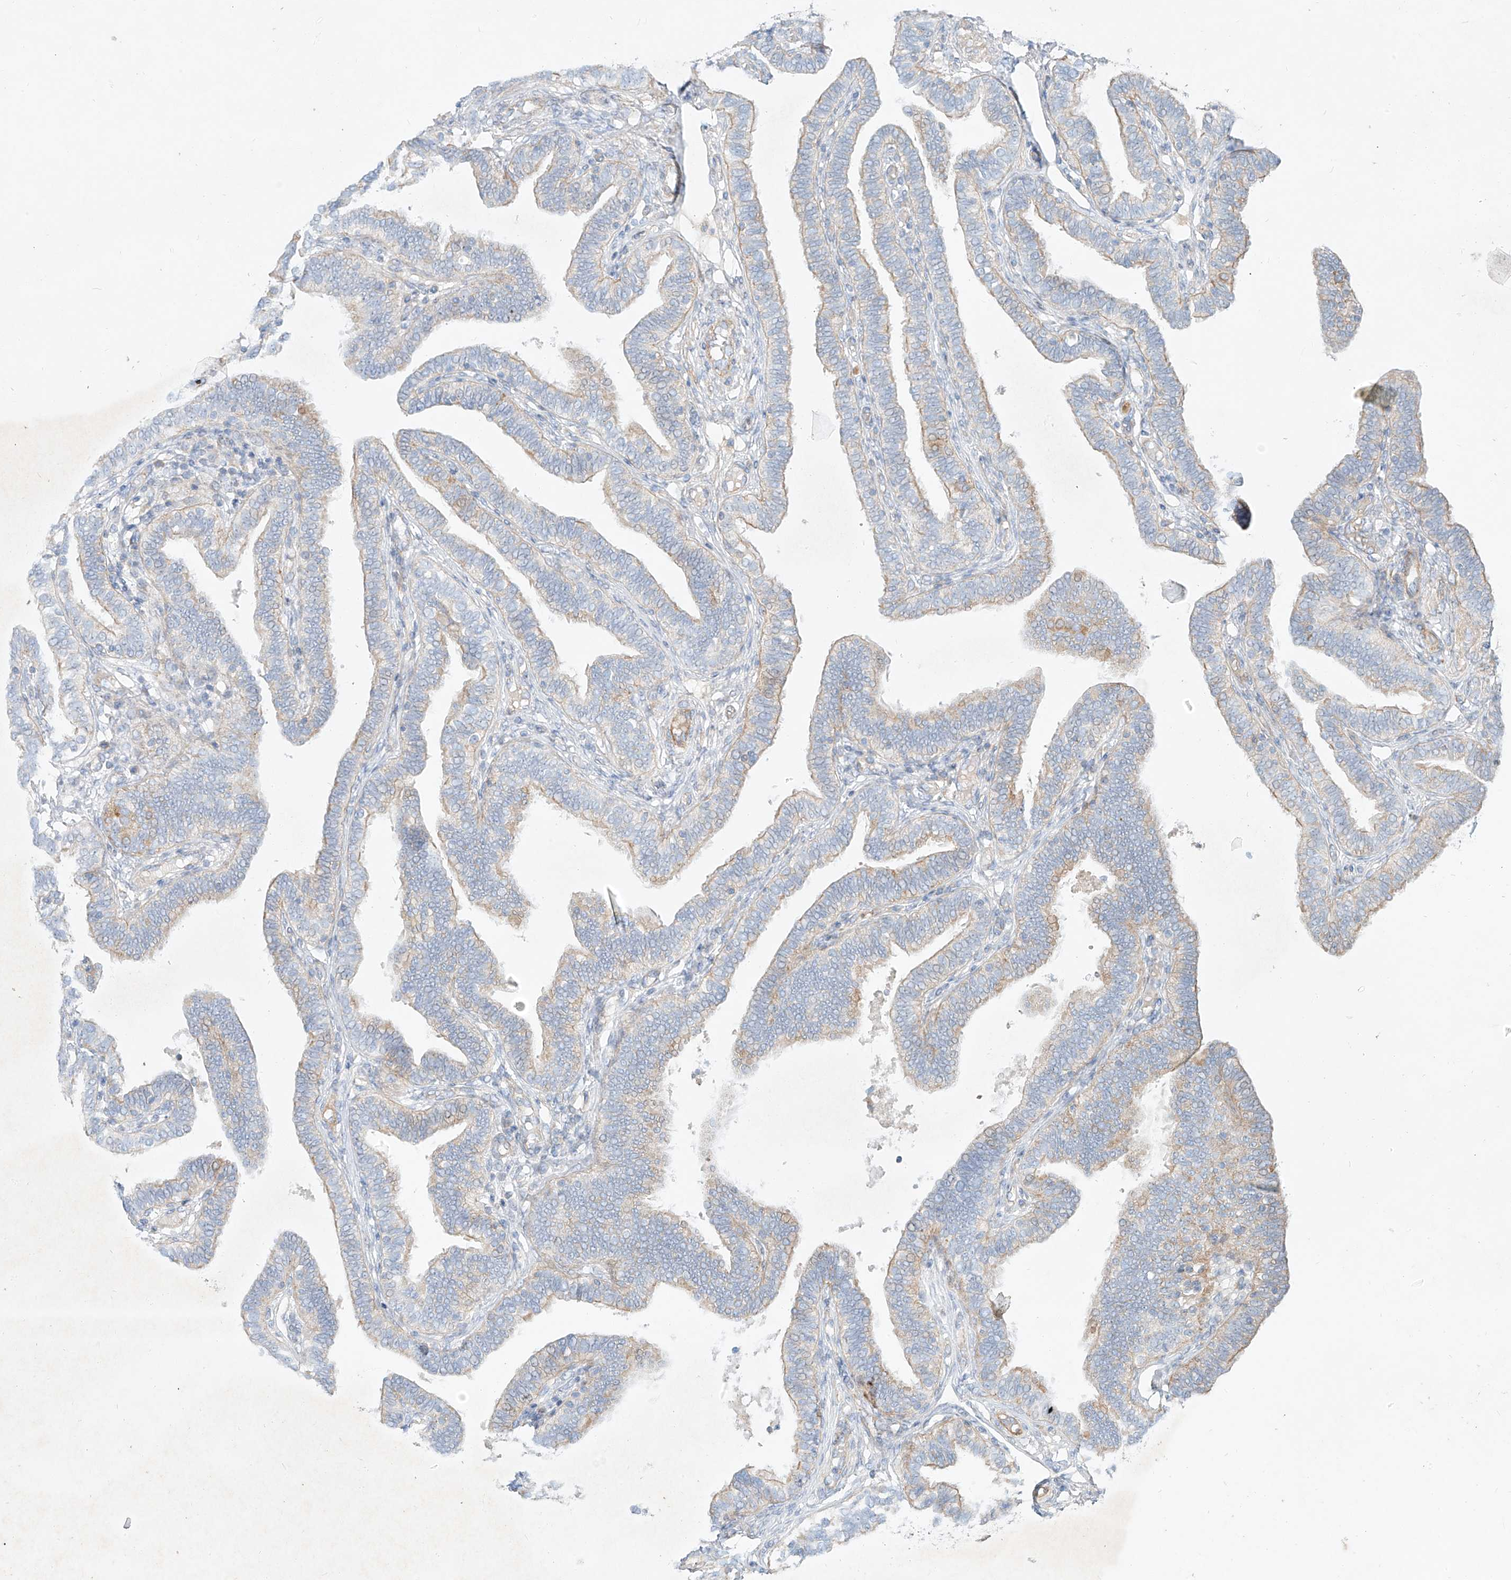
{"staining": {"intensity": "moderate", "quantity": "25%-75%", "location": "cytoplasmic/membranous"}, "tissue": "fallopian tube", "cell_type": "Glandular cells", "image_type": "normal", "snomed": [{"axis": "morphology", "description": "Normal tissue, NOS"}, {"axis": "topography", "description": "Fallopian tube"}], "caption": "Immunohistochemistry (IHC) micrograph of normal fallopian tube: human fallopian tube stained using immunohistochemistry (IHC) displays medium levels of moderate protein expression localized specifically in the cytoplasmic/membranous of glandular cells, appearing as a cytoplasmic/membranous brown color.", "gene": "AJM1", "patient": {"sex": "female", "age": 39}}